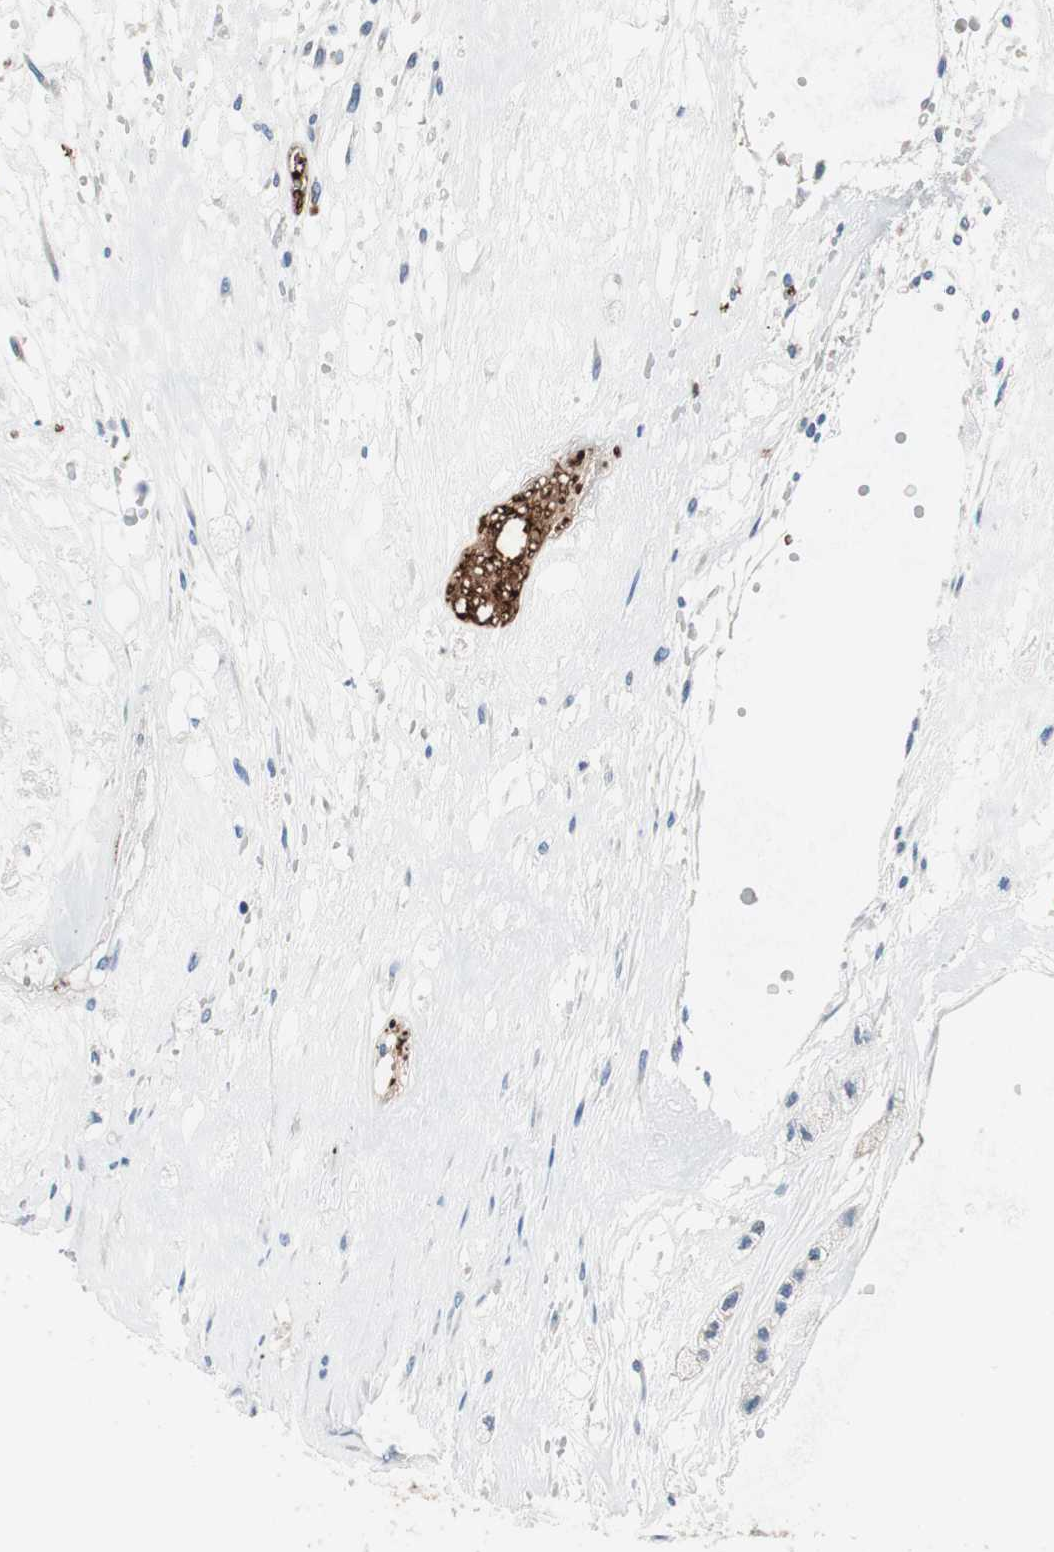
{"staining": {"intensity": "weak", "quantity": "25%-75%", "location": "cytoplasmic/membranous"}, "tissue": "head and neck cancer", "cell_type": "Tumor cells", "image_type": "cancer", "snomed": [{"axis": "morphology", "description": "Adenocarcinoma, NOS"}, {"axis": "morphology", "description": "Adenoma, NOS"}, {"axis": "topography", "description": "Head-Neck"}], "caption": "There is low levels of weak cytoplasmic/membranous staining in tumor cells of head and neck cancer (adenoma), as demonstrated by immunohistochemical staining (brown color).", "gene": "PRDX2", "patient": {"sex": "female", "age": 55}}